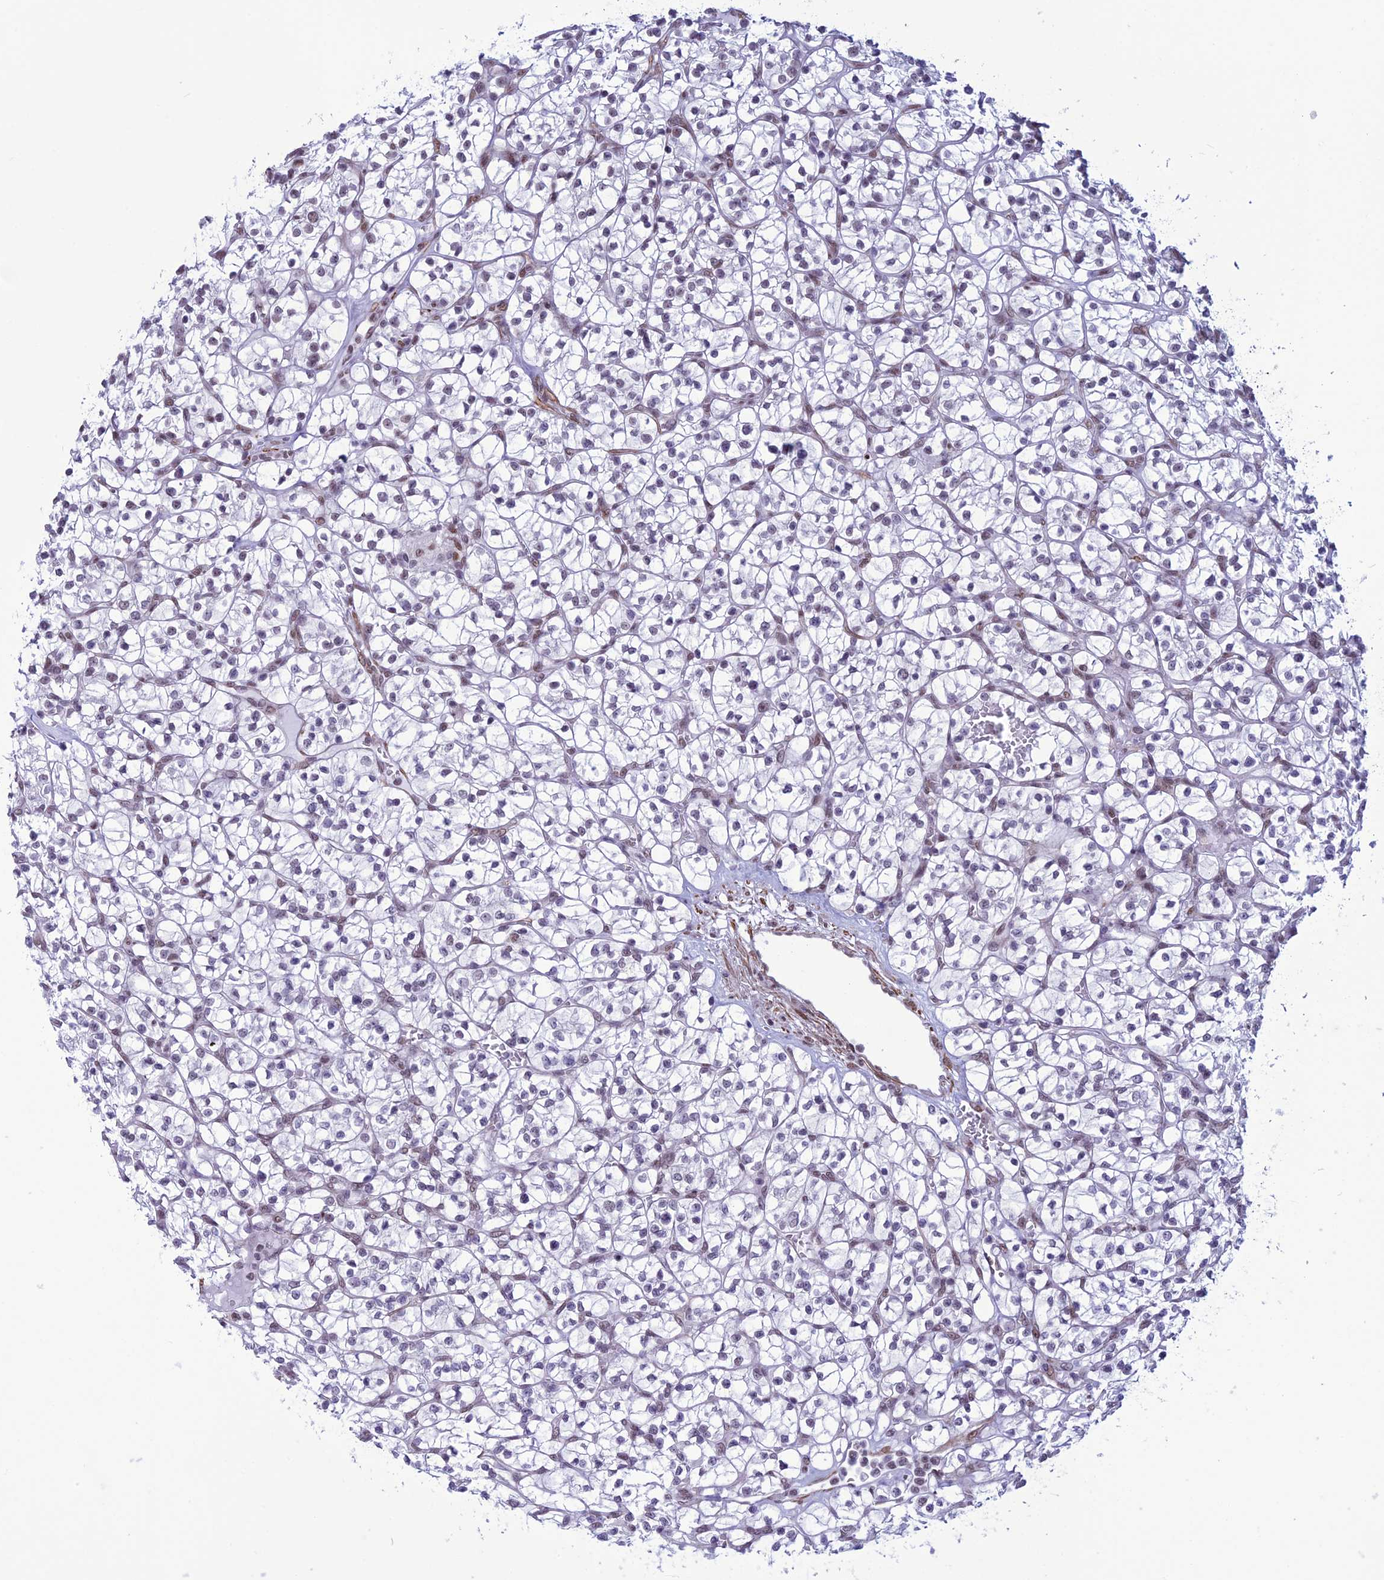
{"staining": {"intensity": "weak", "quantity": "<25%", "location": "nuclear"}, "tissue": "renal cancer", "cell_type": "Tumor cells", "image_type": "cancer", "snomed": [{"axis": "morphology", "description": "Adenocarcinoma, NOS"}, {"axis": "topography", "description": "Kidney"}], "caption": "This is an immunohistochemistry (IHC) histopathology image of human renal cancer. There is no staining in tumor cells.", "gene": "U2AF1", "patient": {"sex": "female", "age": 64}}